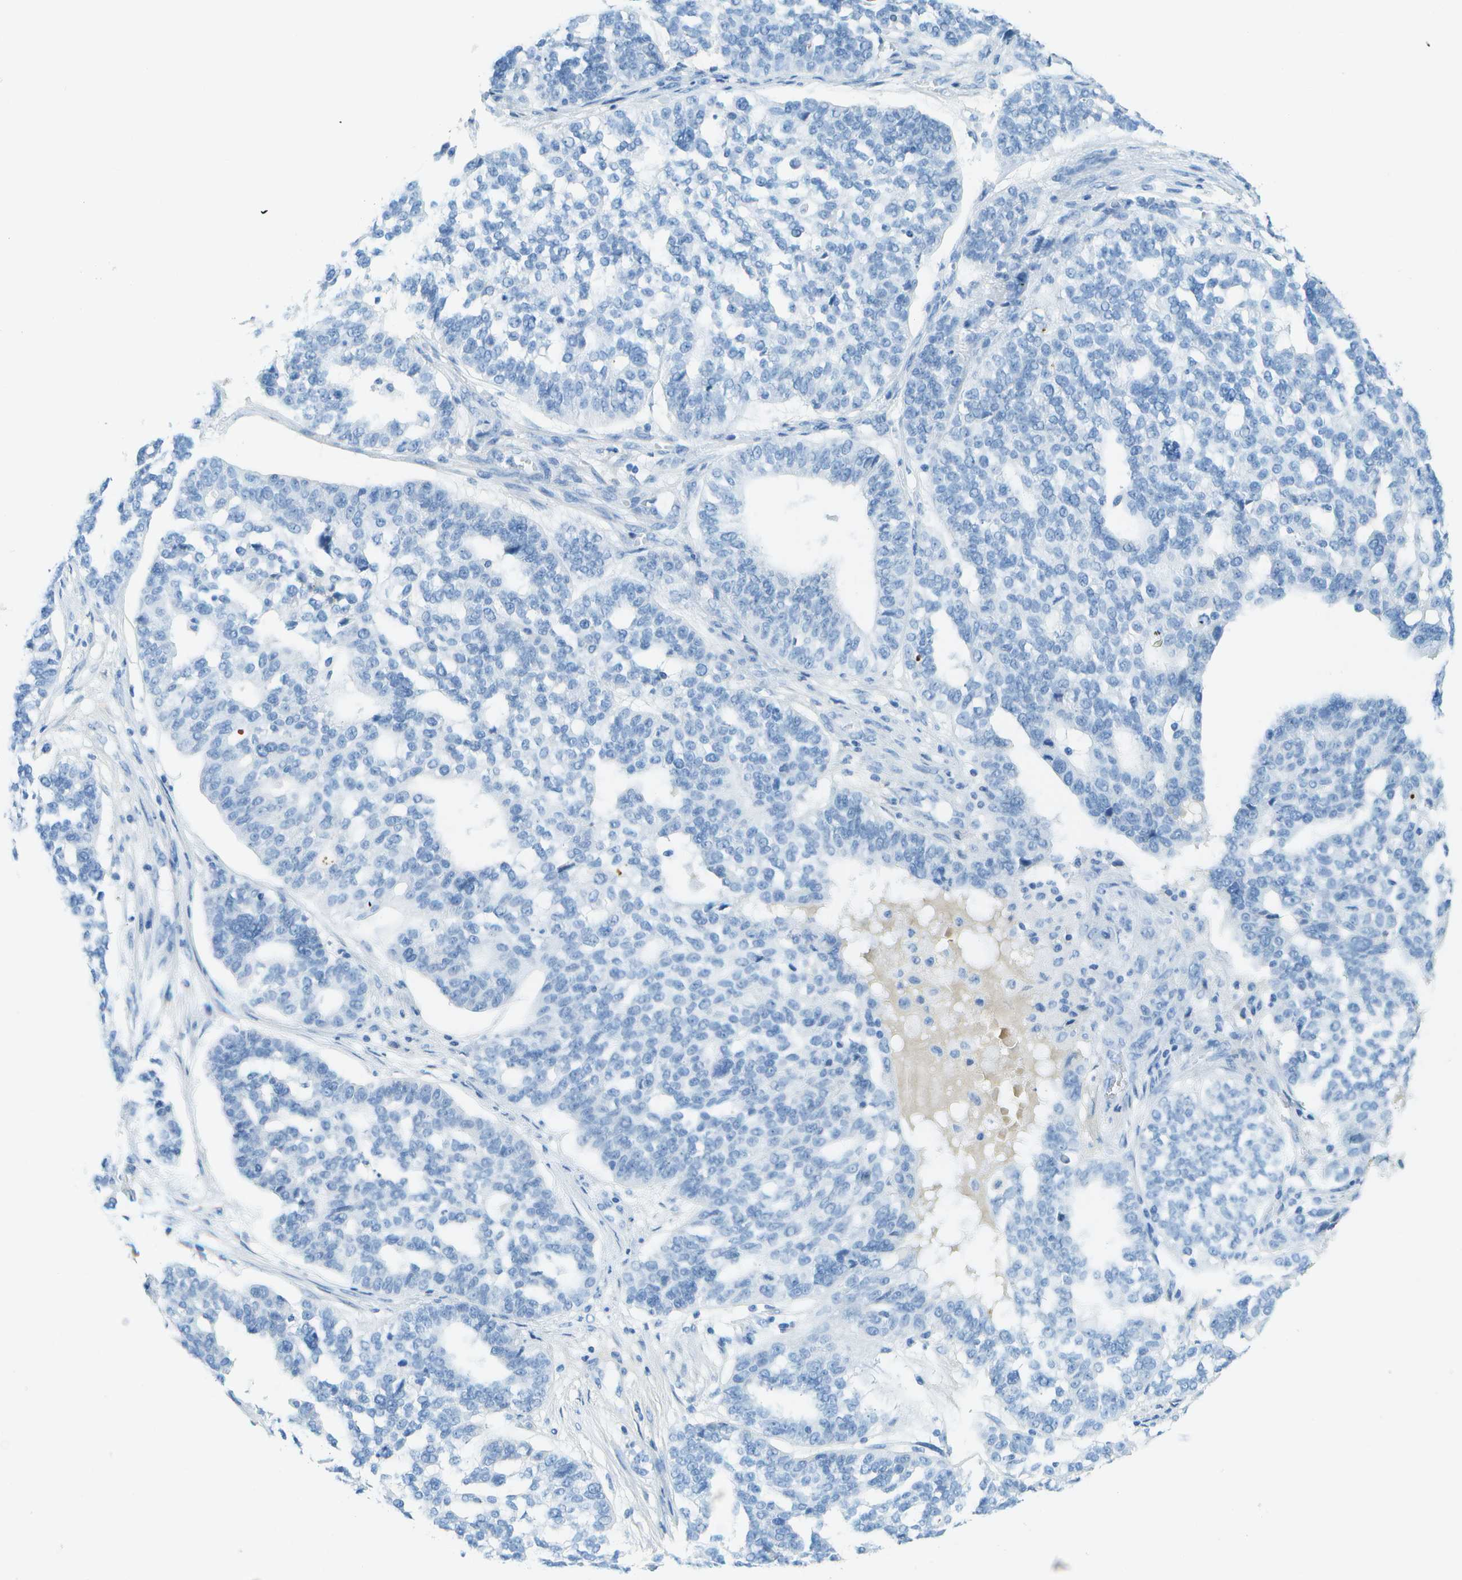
{"staining": {"intensity": "negative", "quantity": "none", "location": "none"}, "tissue": "ovarian cancer", "cell_type": "Tumor cells", "image_type": "cancer", "snomed": [{"axis": "morphology", "description": "Cystadenocarcinoma, serous, NOS"}, {"axis": "topography", "description": "Ovary"}], "caption": "Human ovarian cancer stained for a protein using immunohistochemistry exhibits no staining in tumor cells.", "gene": "C1S", "patient": {"sex": "female", "age": 59}}